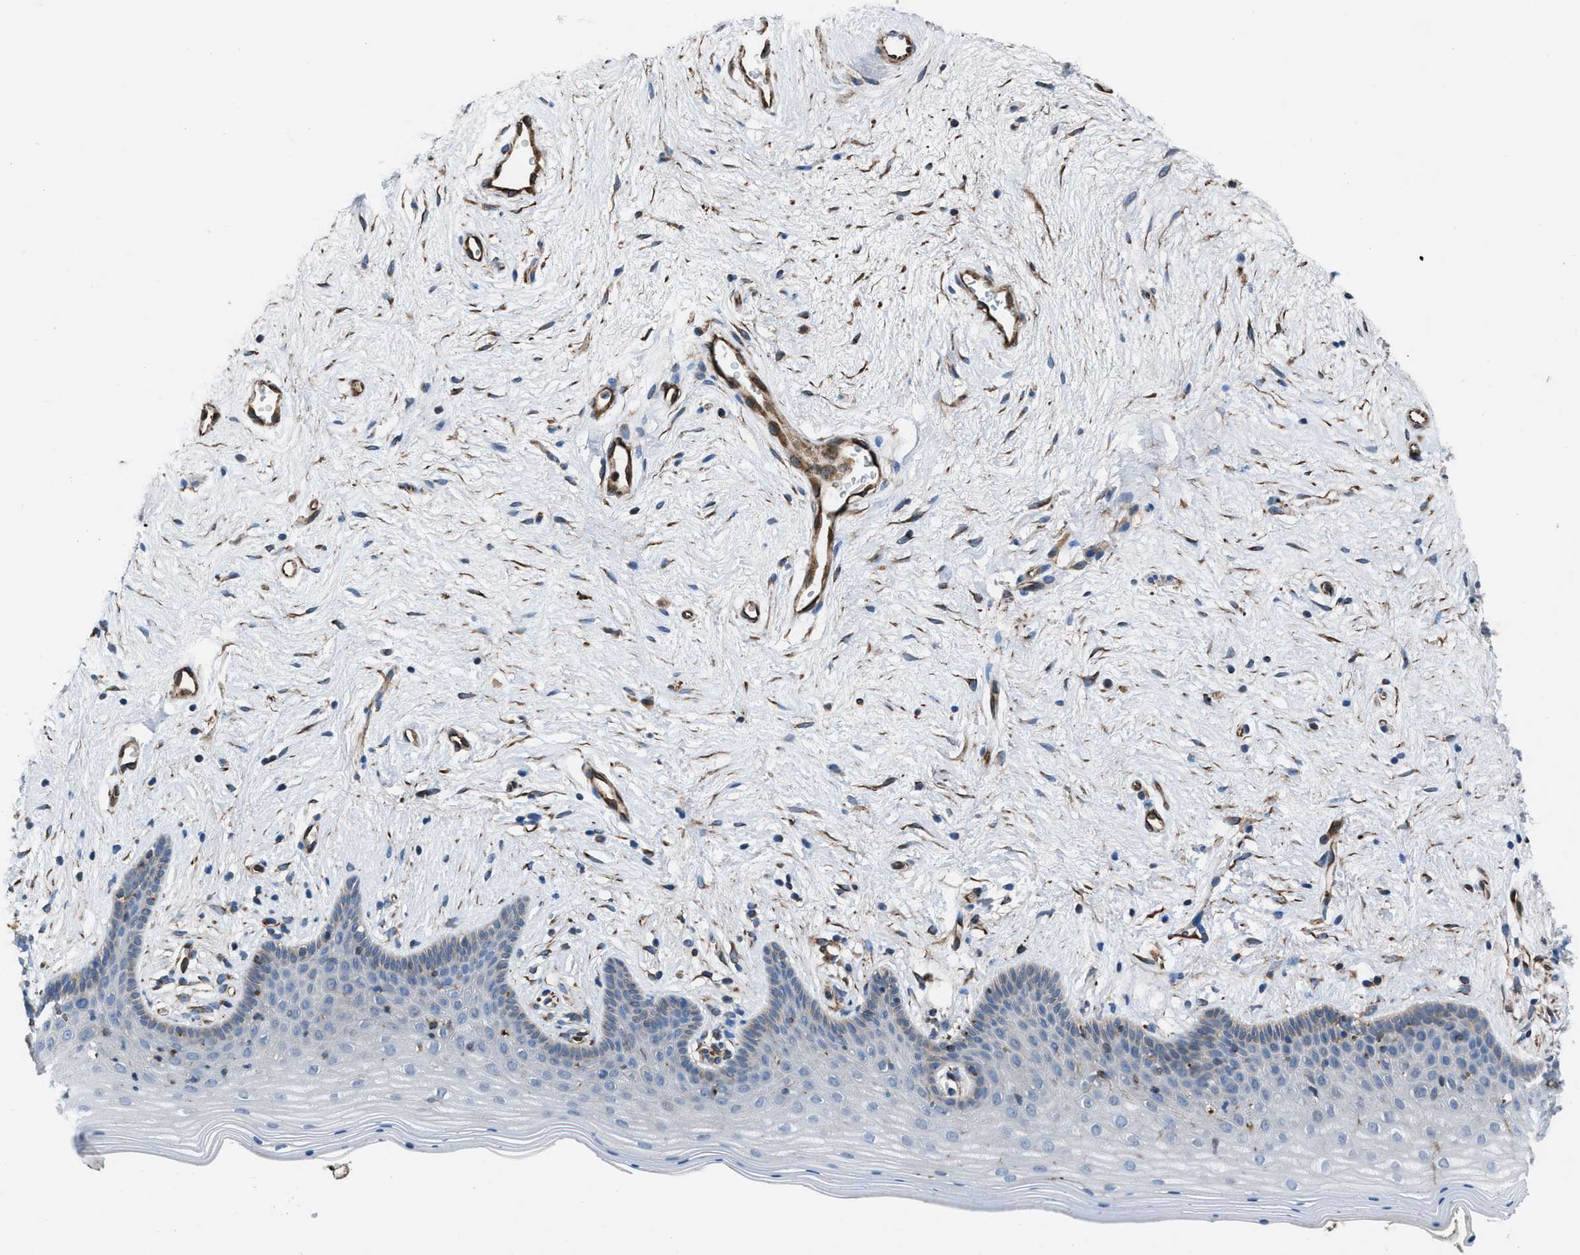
{"staining": {"intensity": "negative", "quantity": "none", "location": "none"}, "tissue": "vagina", "cell_type": "Squamous epithelial cells", "image_type": "normal", "snomed": [{"axis": "morphology", "description": "Normal tissue, NOS"}, {"axis": "topography", "description": "Vagina"}], "caption": "This photomicrograph is of normal vagina stained with IHC to label a protein in brown with the nuclei are counter-stained blue. There is no expression in squamous epithelial cells. (Immunohistochemistry, brightfield microscopy, high magnification).", "gene": "SLC6A9", "patient": {"sex": "female", "age": 44}}